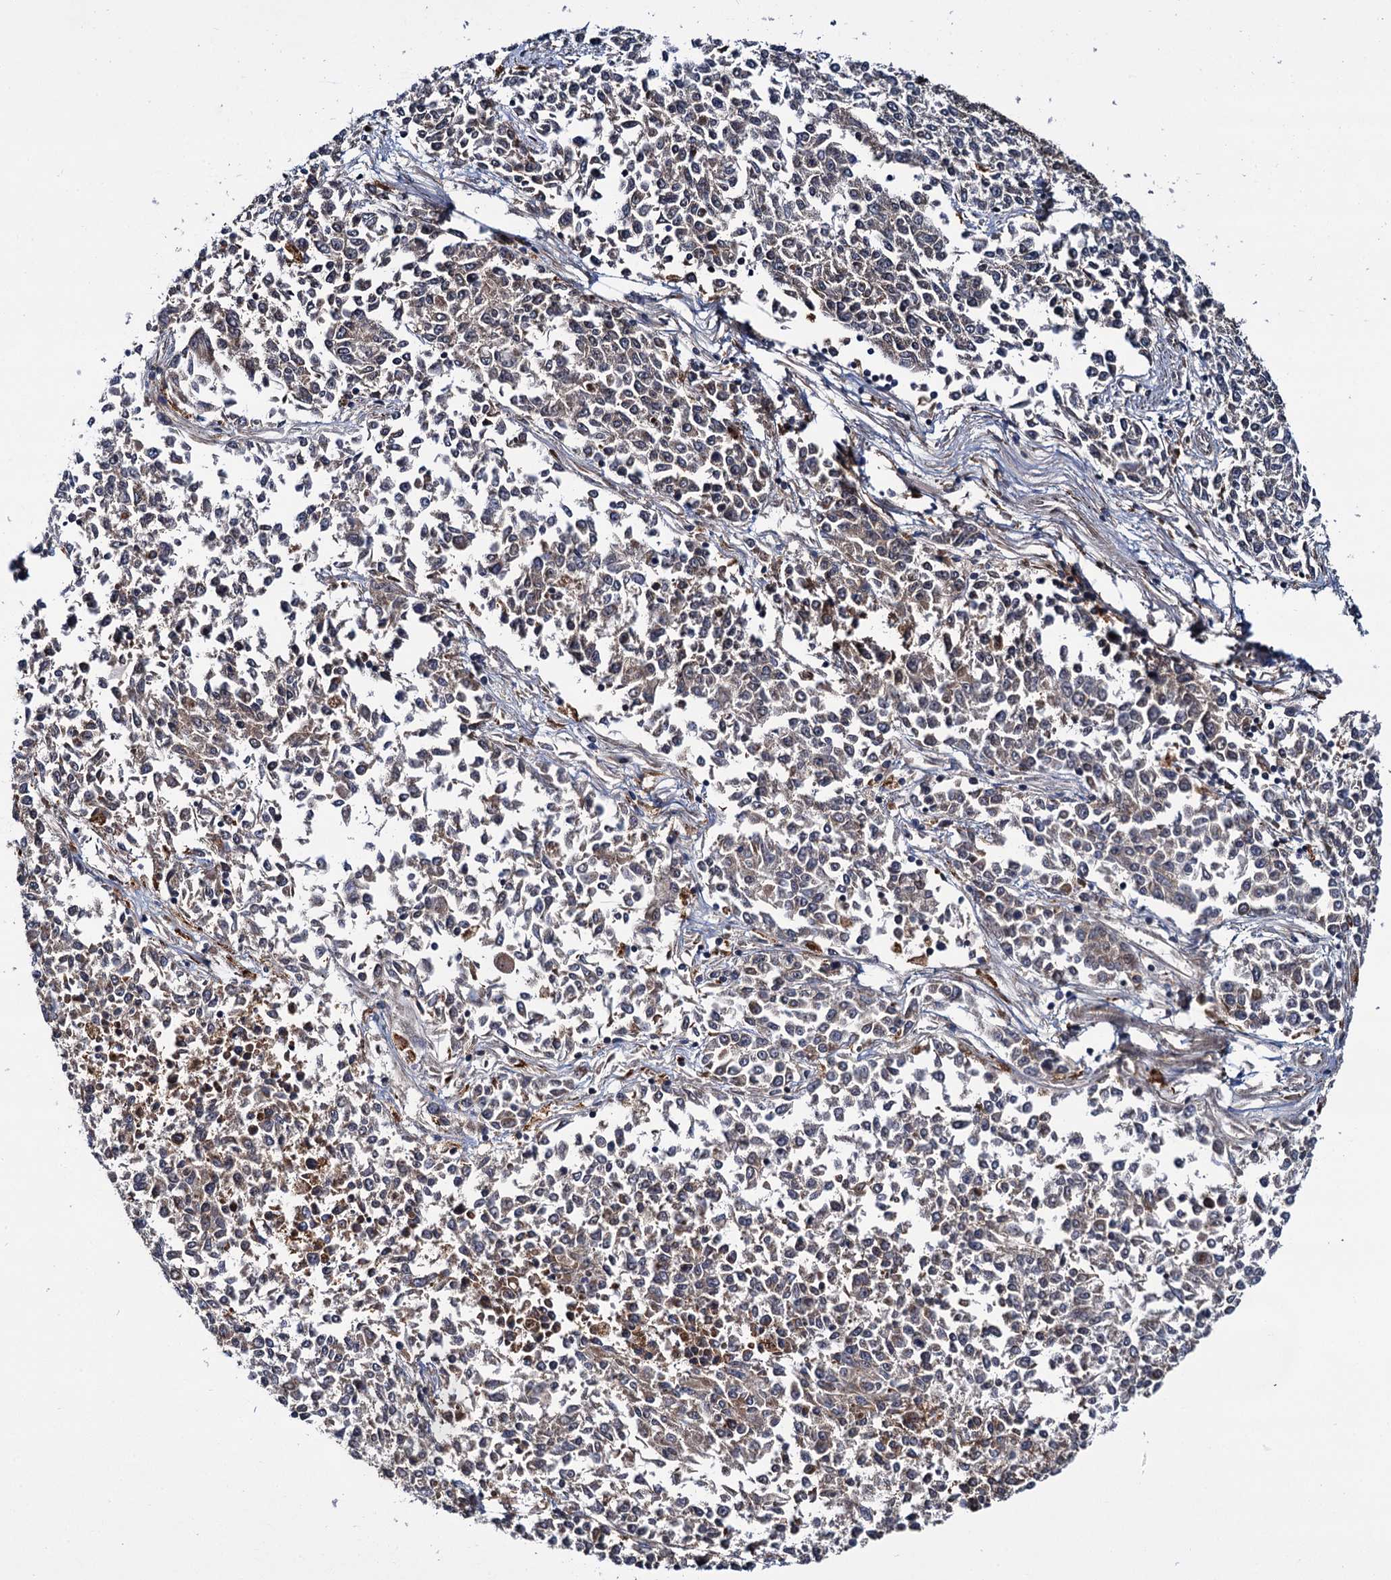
{"staining": {"intensity": "moderate", "quantity": "25%-75%", "location": "cytoplasmic/membranous"}, "tissue": "endometrial cancer", "cell_type": "Tumor cells", "image_type": "cancer", "snomed": [{"axis": "morphology", "description": "Adenocarcinoma, NOS"}, {"axis": "topography", "description": "Endometrium"}], "caption": "Endometrial cancer (adenocarcinoma) was stained to show a protein in brown. There is medium levels of moderate cytoplasmic/membranous staining in about 25%-75% of tumor cells.", "gene": "UFM1", "patient": {"sex": "female", "age": 50}}